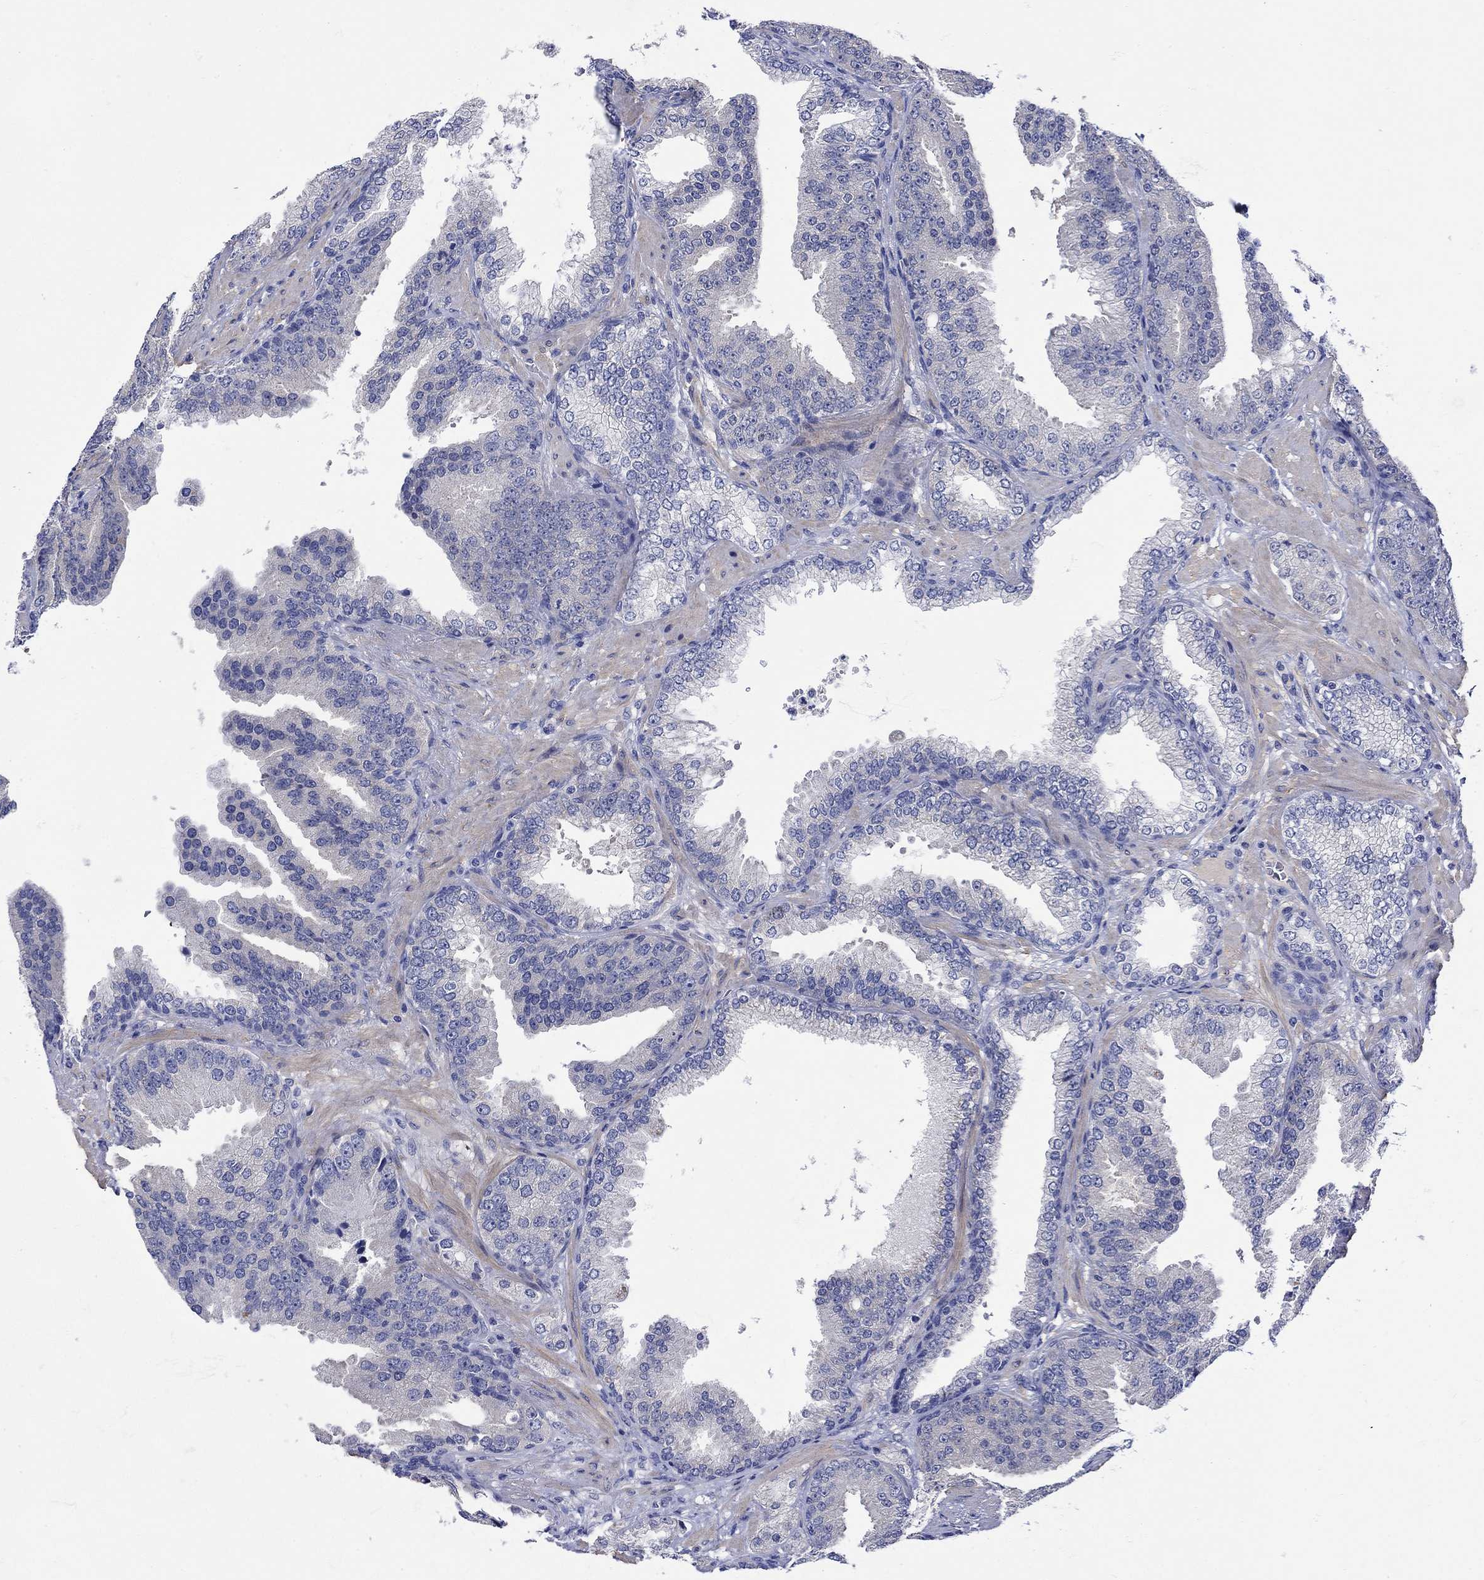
{"staining": {"intensity": "negative", "quantity": "none", "location": "none"}, "tissue": "prostate cancer", "cell_type": "Tumor cells", "image_type": "cancer", "snomed": [{"axis": "morphology", "description": "Adenocarcinoma, Low grade"}, {"axis": "topography", "description": "Prostate"}], "caption": "There is no significant positivity in tumor cells of prostate cancer (adenocarcinoma (low-grade)).", "gene": "MSI1", "patient": {"sex": "male", "age": 68}}